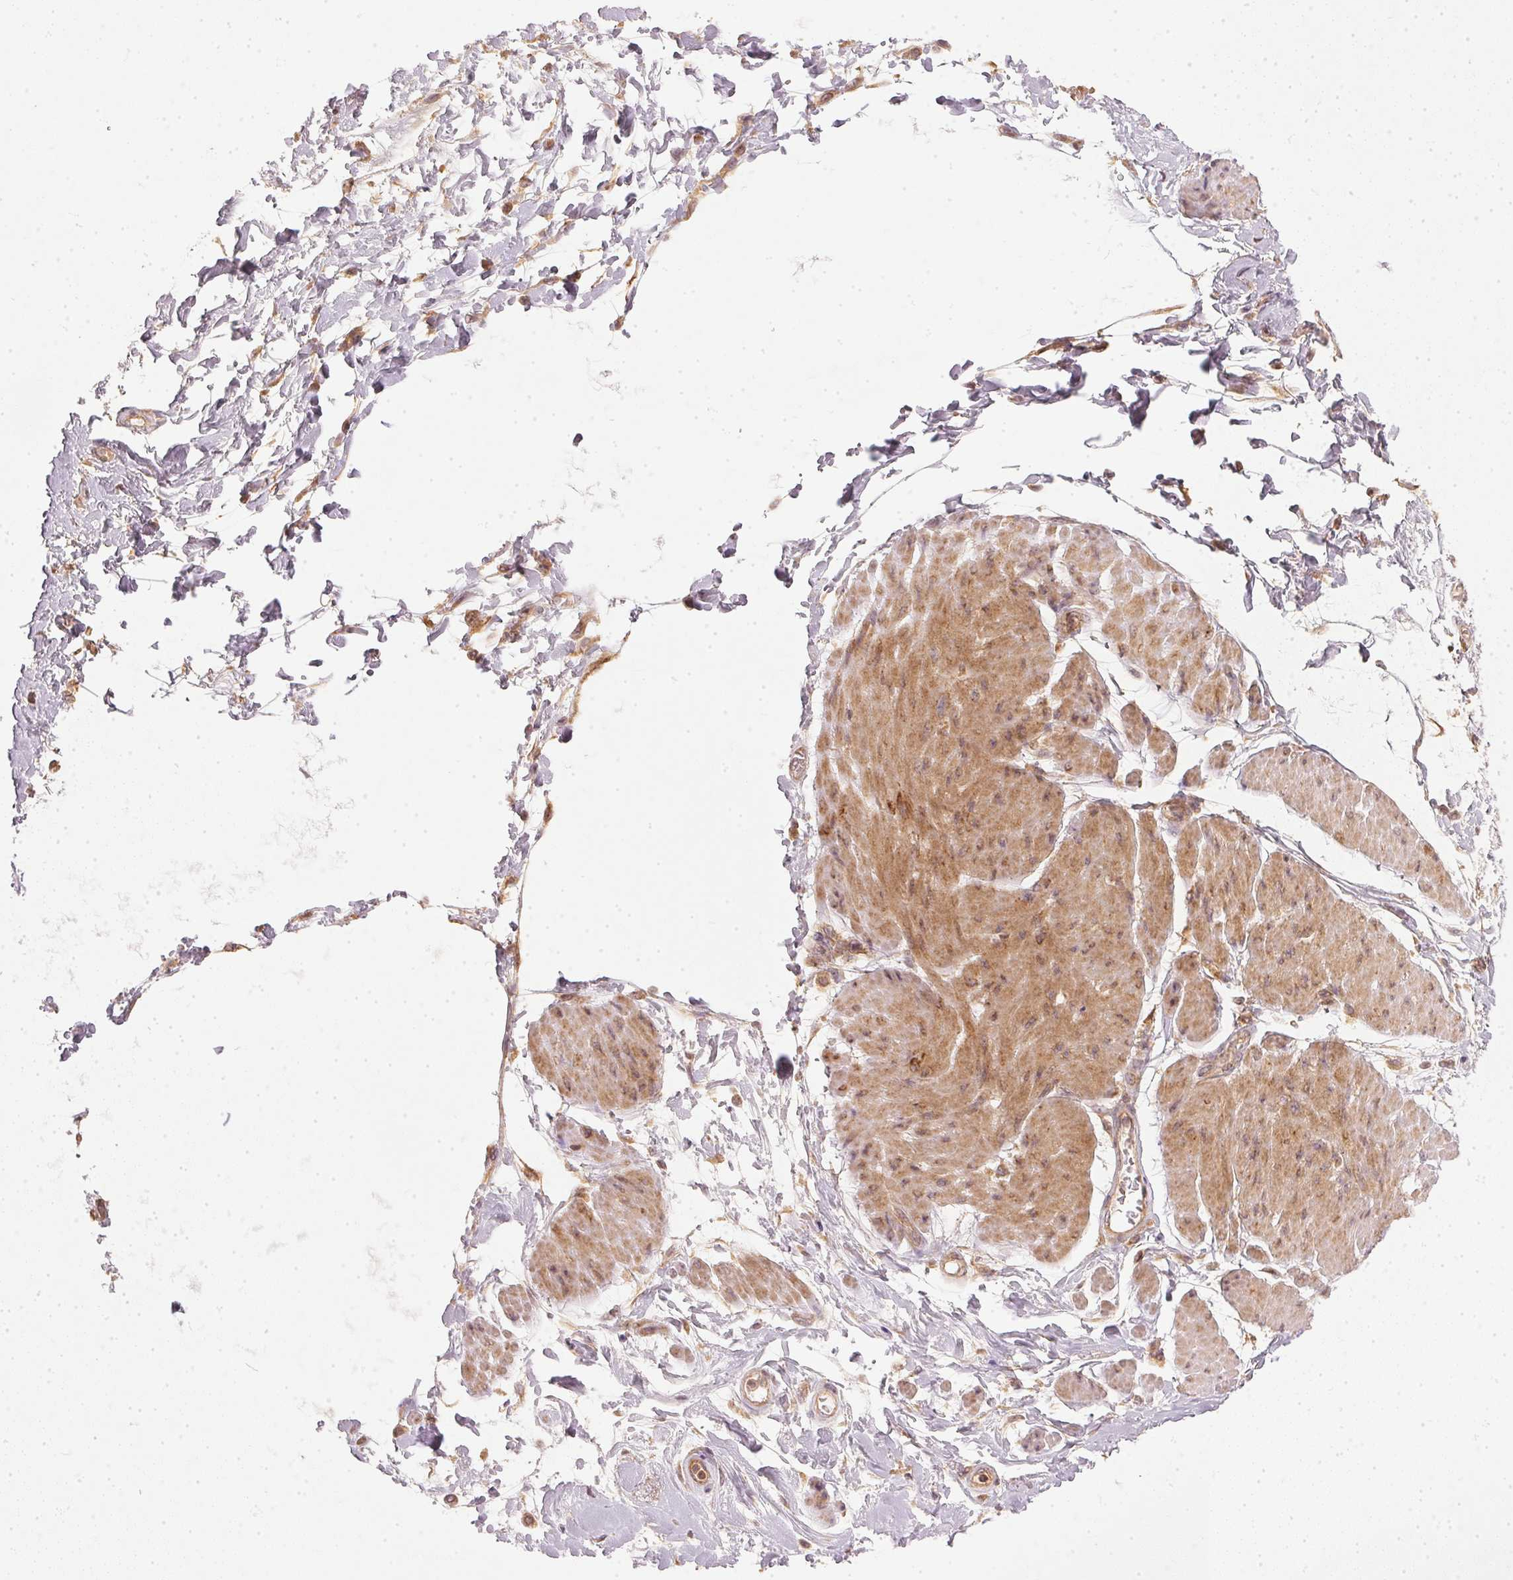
{"staining": {"intensity": "negative", "quantity": "none", "location": "none"}, "tissue": "adipose tissue", "cell_type": "Adipocytes", "image_type": "normal", "snomed": [{"axis": "morphology", "description": "Normal tissue, NOS"}, {"axis": "topography", "description": "Urinary bladder"}, {"axis": "topography", "description": "Peripheral nerve tissue"}], "caption": "DAB (3,3'-diaminobenzidine) immunohistochemical staining of normal human adipose tissue reveals no significant staining in adipocytes. Brightfield microscopy of immunohistochemistry stained with DAB (brown) and hematoxylin (blue), captured at high magnification.", "gene": "NADK2", "patient": {"sex": "female", "age": 60}}